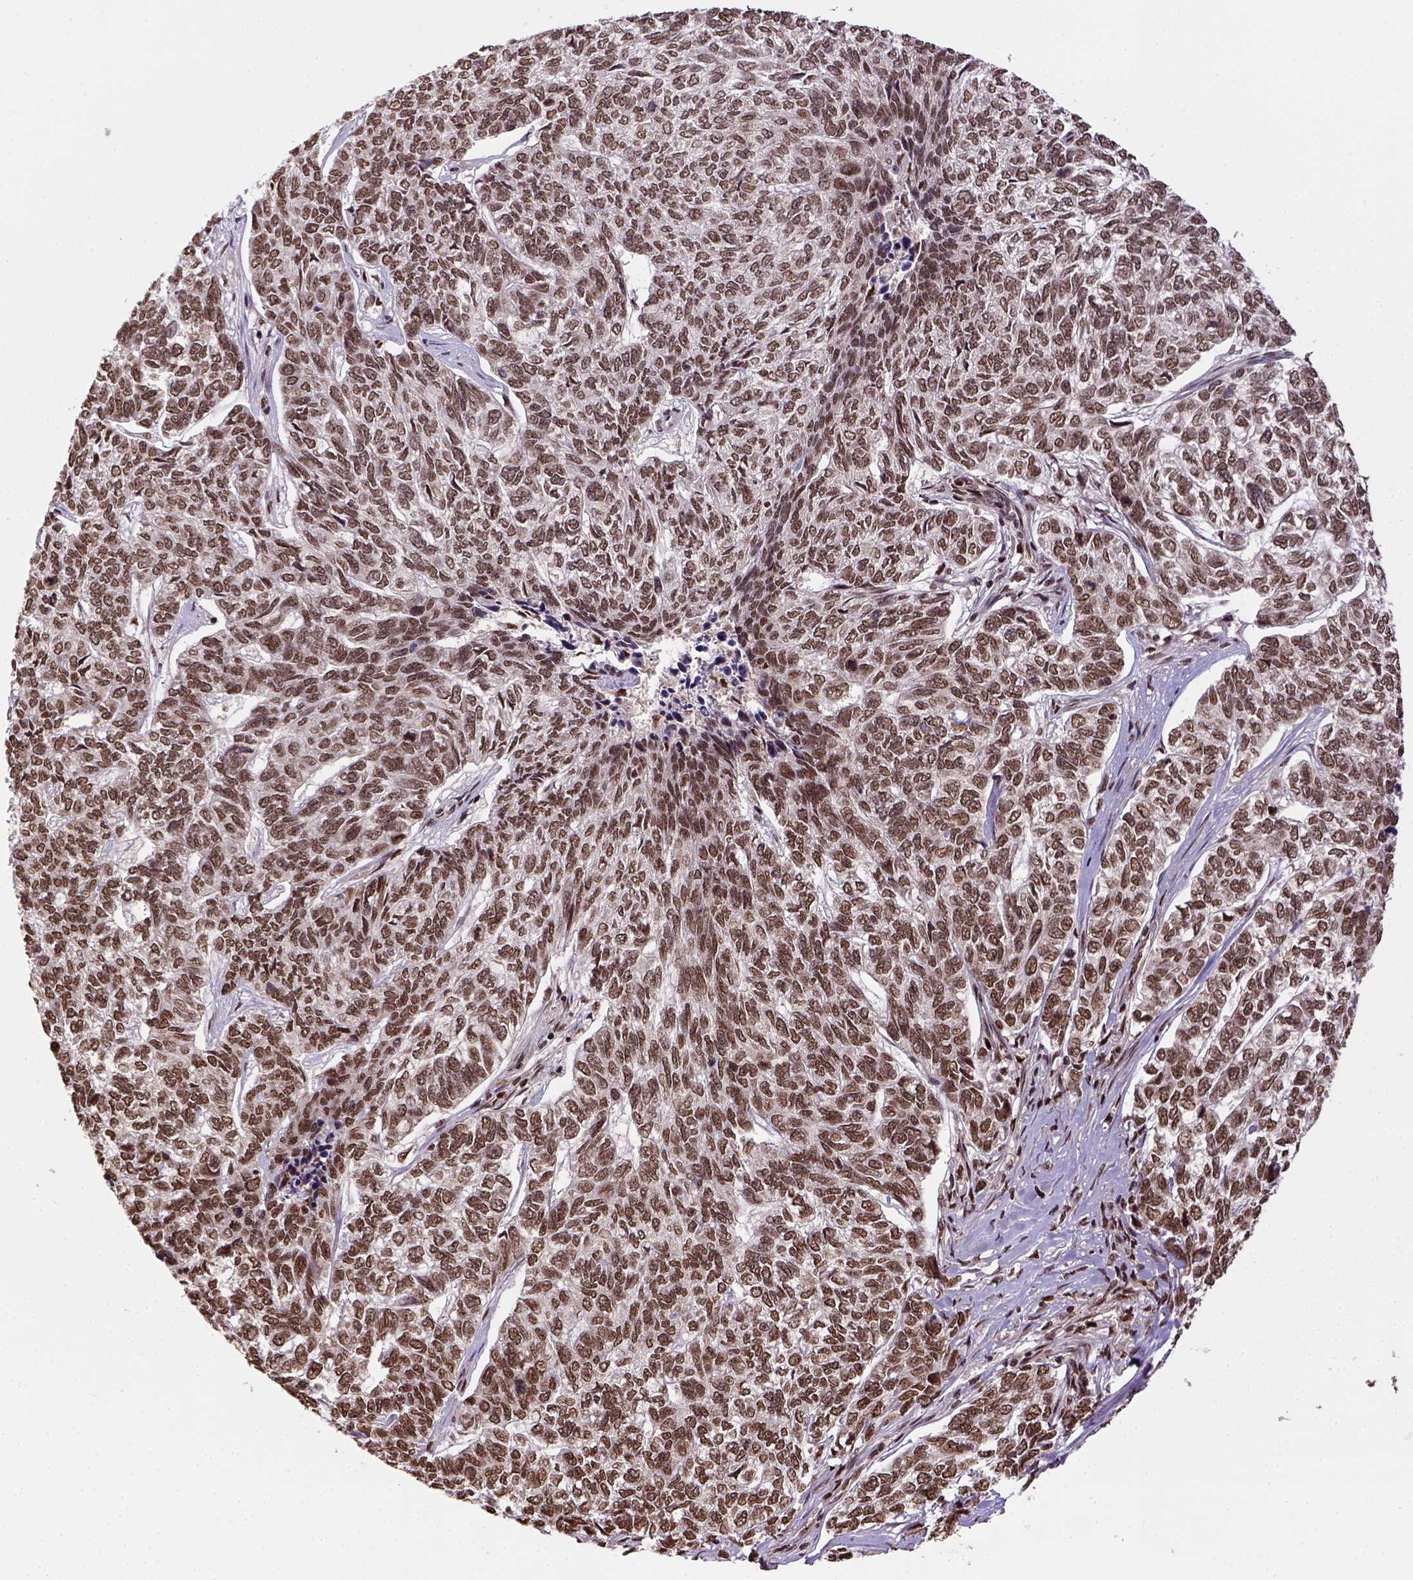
{"staining": {"intensity": "moderate", "quantity": ">75%", "location": "nuclear"}, "tissue": "skin cancer", "cell_type": "Tumor cells", "image_type": "cancer", "snomed": [{"axis": "morphology", "description": "Basal cell carcinoma"}, {"axis": "topography", "description": "Skin"}], "caption": "Immunohistochemistry micrograph of human skin cancer stained for a protein (brown), which shows medium levels of moderate nuclear expression in about >75% of tumor cells.", "gene": "NACC1", "patient": {"sex": "female", "age": 65}}